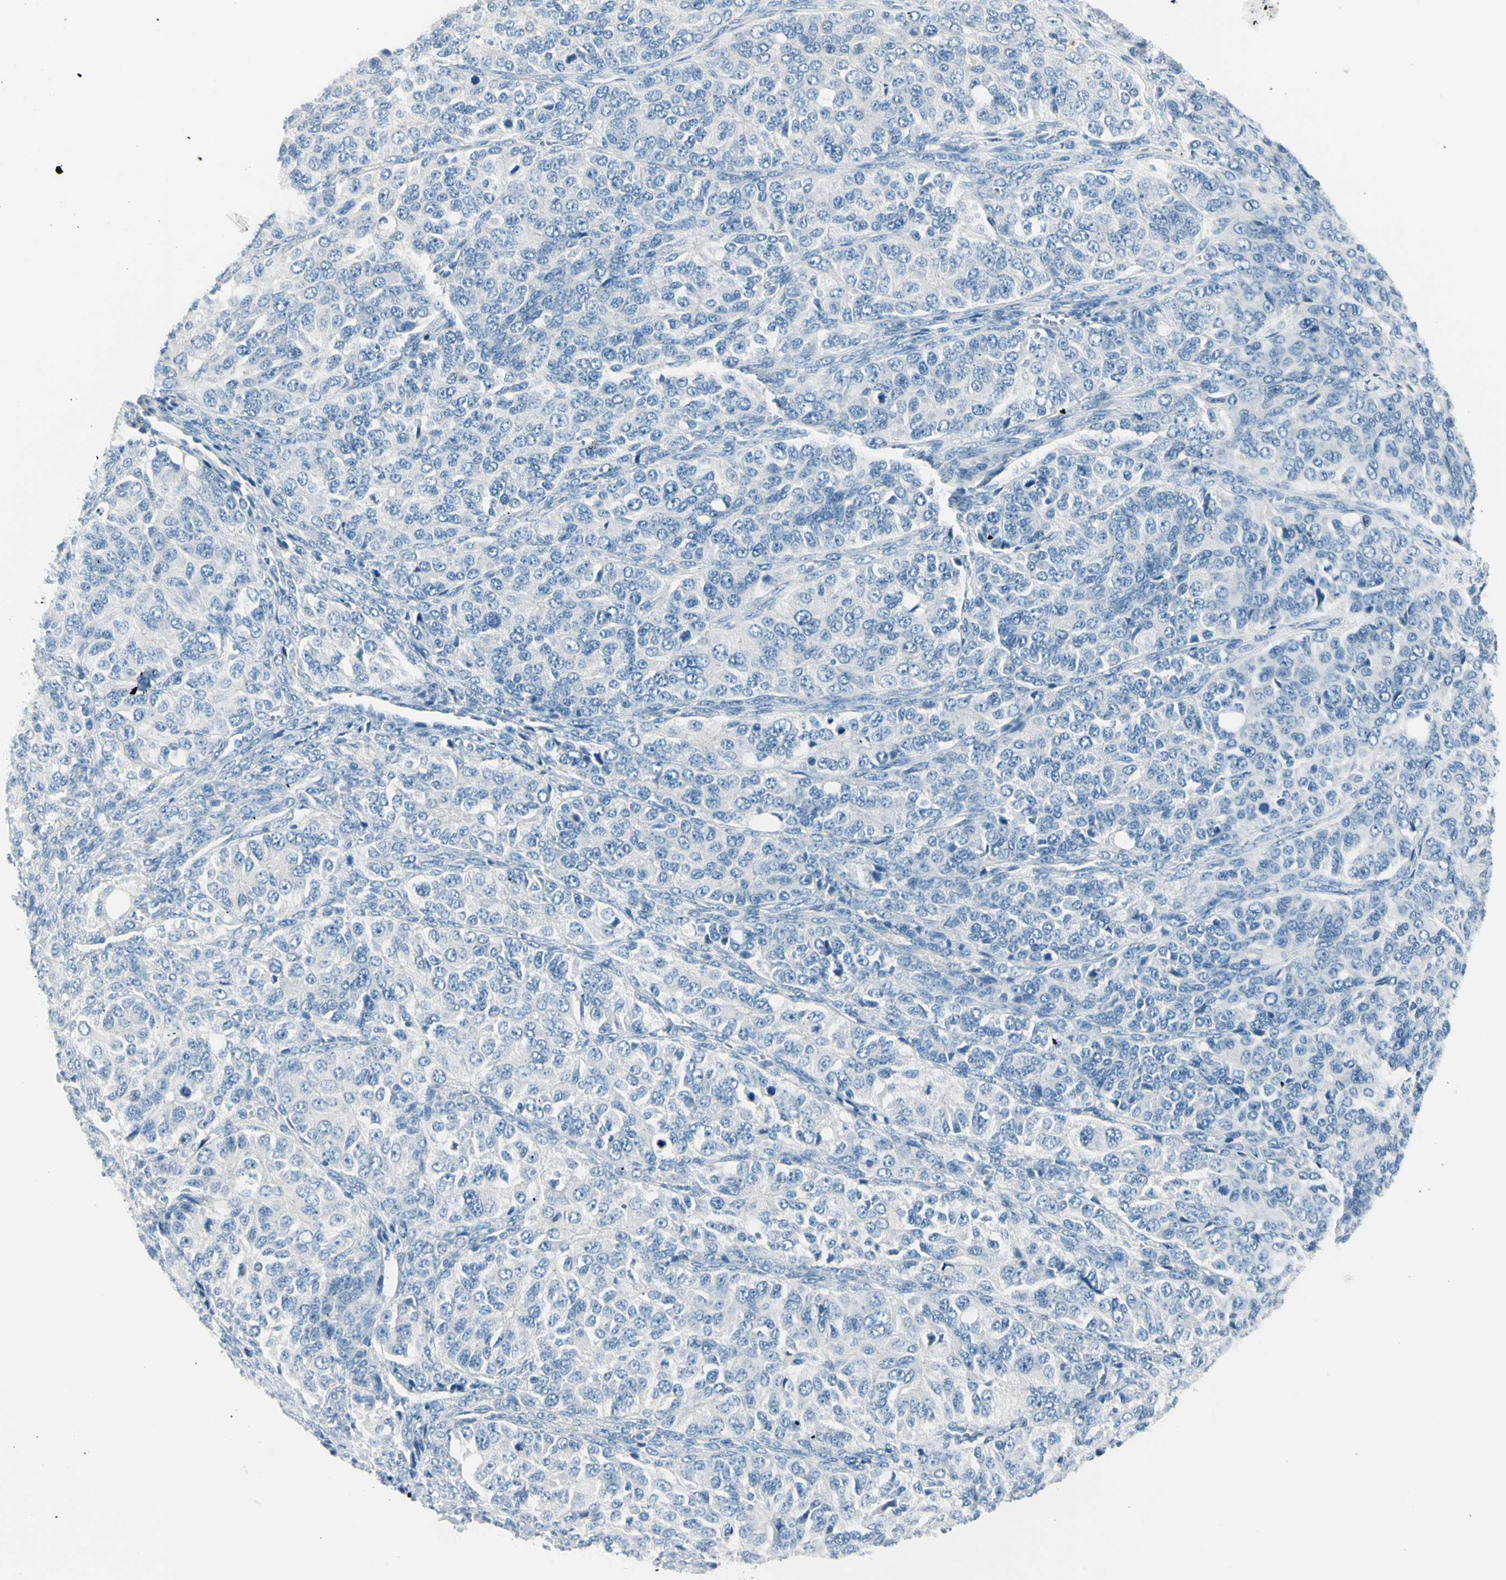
{"staining": {"intensity": "negative", "quantity": "none", "location": "none"}, "tissue": "ovarian cancer", "cell_type": "Tumor cells", "image_type": "cancer", "snomed": [{"axis": "morphology", "description": "Carcinoma, endometroid"}, {"axis": "topography", "description": "Ovary"}], "caption": "Protein analysis of ovarian cancer exhibits no significant positivity in tumor cells.", "gene": "DLG4", "patient": {"sex": "female", "age": 51}}